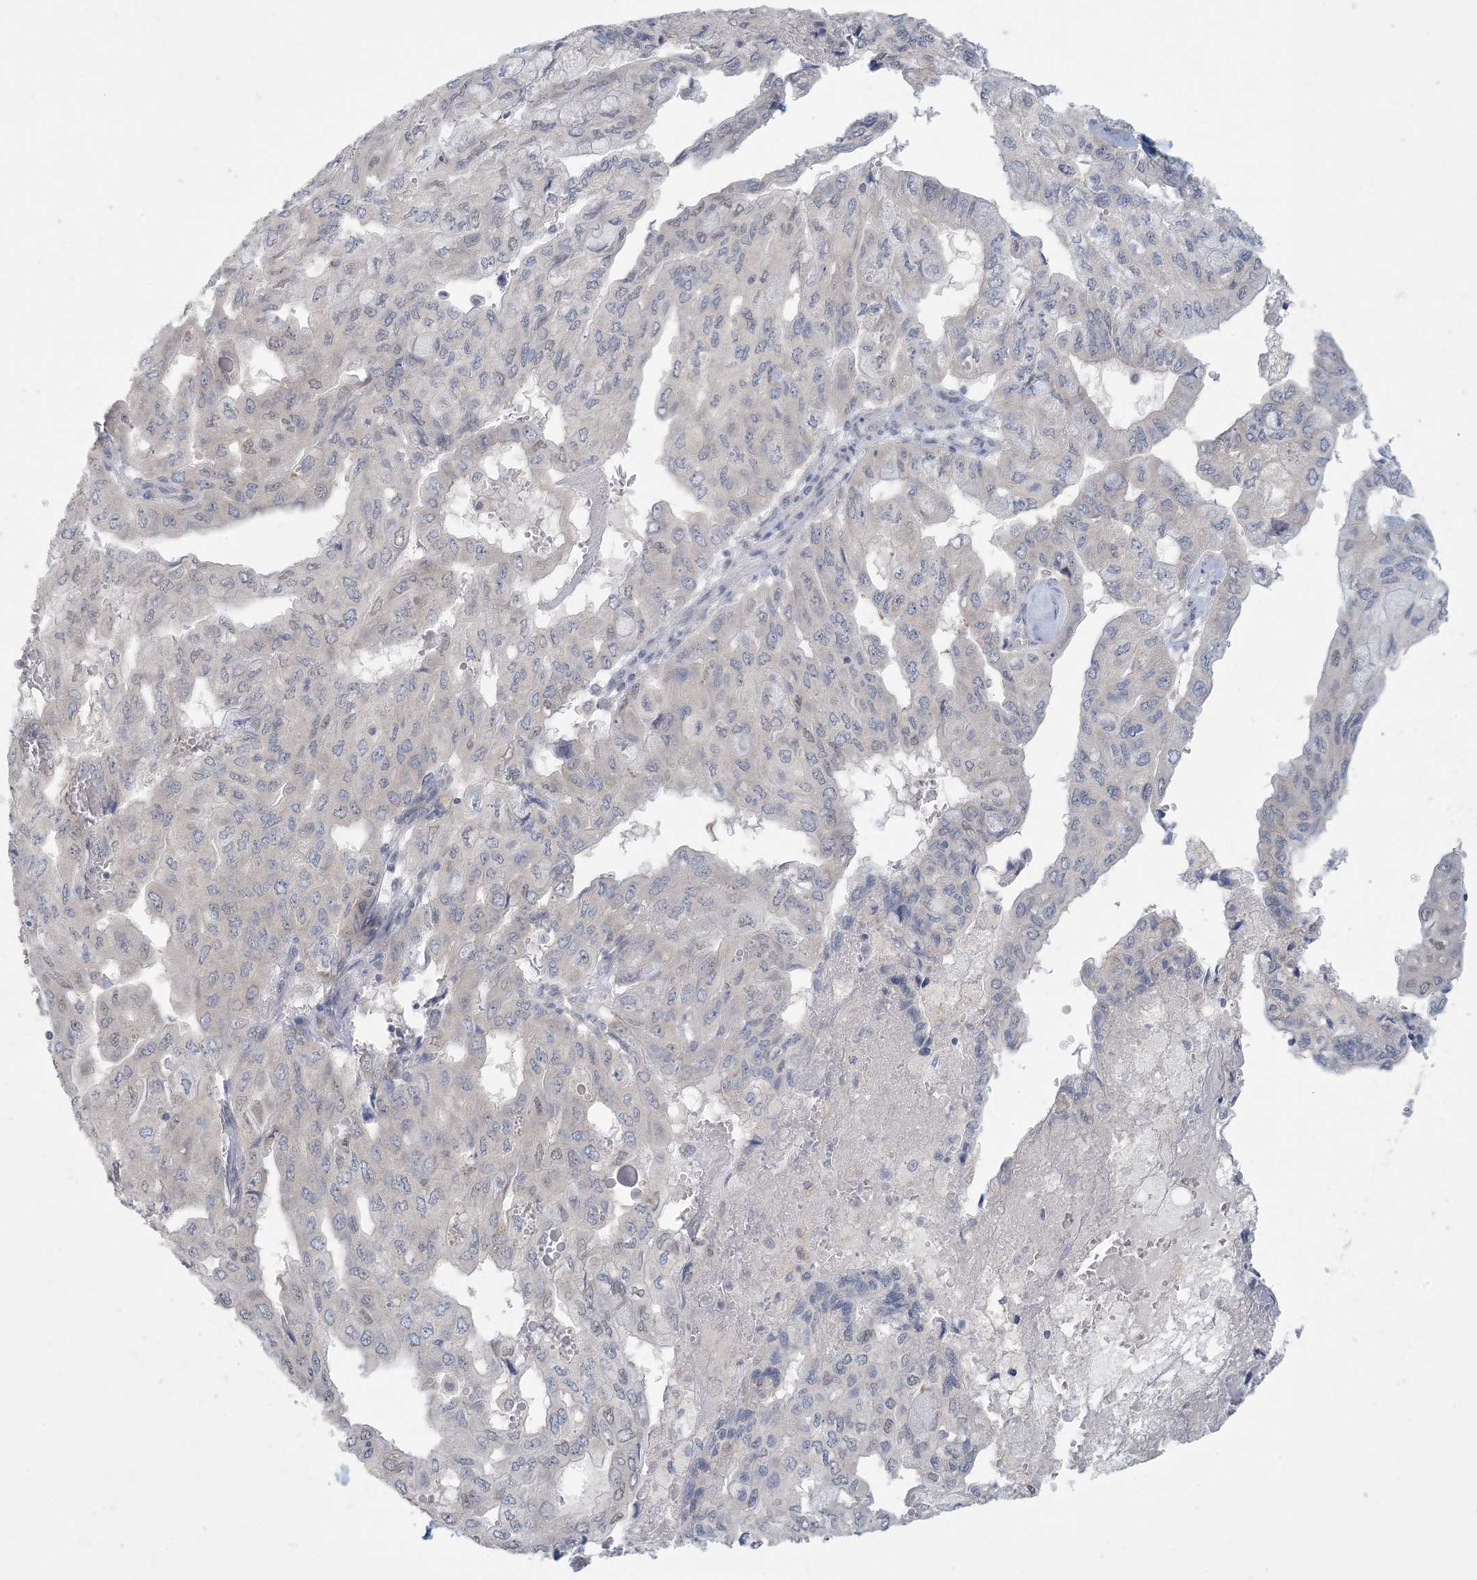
{"staining": {"intensity": "negative", "quantity": "none", "location": "none"}, "tissue": "pancreatic cancer", "cell_type": "Tumor cells", "image_type": "cancer", "snomed": [{"axis": "morphology", "description": "Adenocarcinoma, NOS"}, {"axis": "topography", "description": "Pancreas"}], "caption": "This micrograph is of pancreatic adenocarcinoma stained with IHC to label a protein in brown with the nuclei are counter-stained blue. There is no positivity in tumor cells. (DAB immunohistochemistry (IHC) with hematoxylin counter stain).", "gene": "KIF3A", "patient": {"sex": "male", "age": 51}}